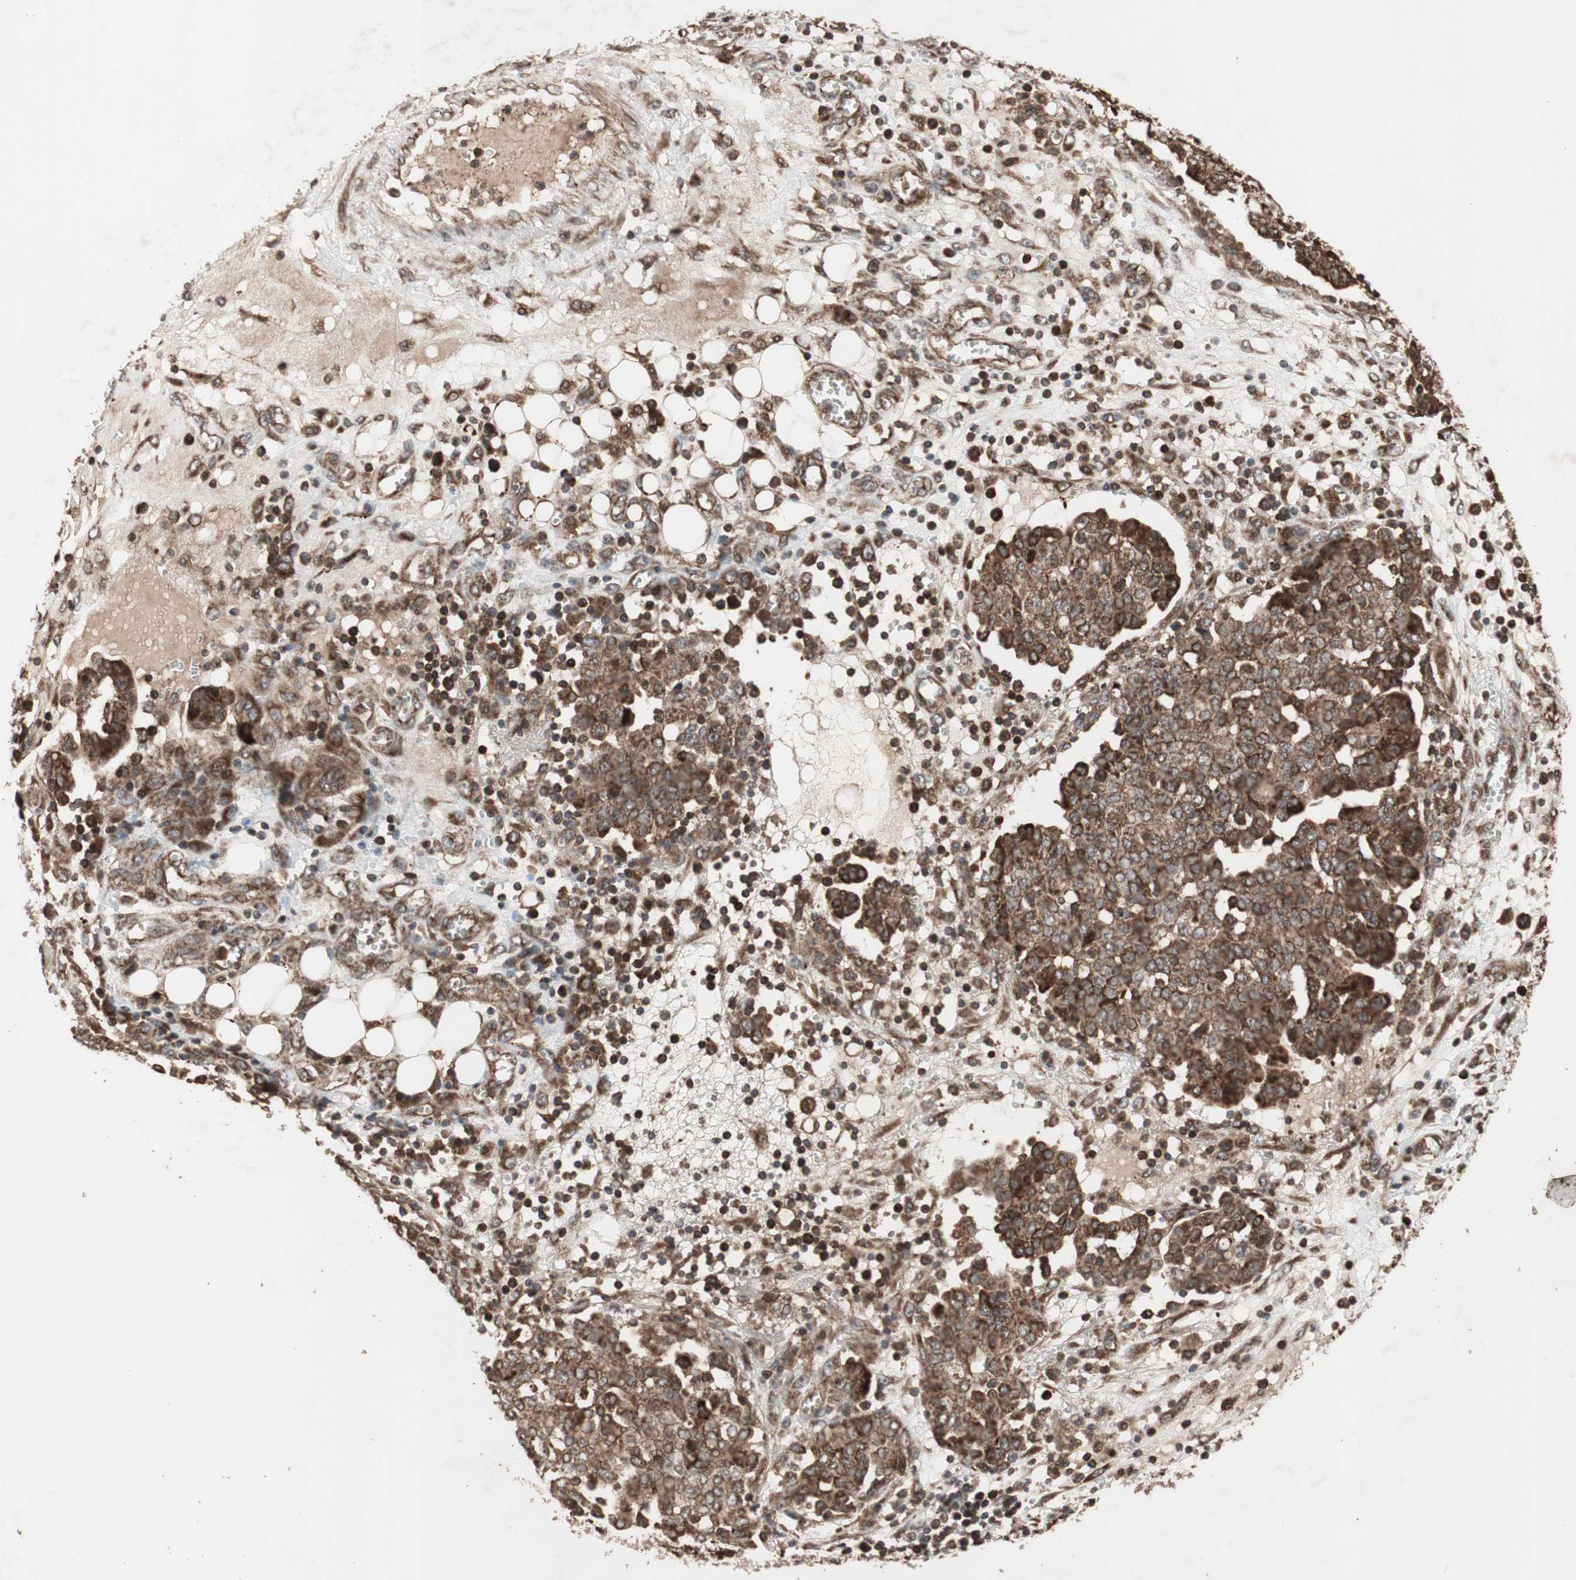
{"staining": {"intensity": "strong", "quantity": ">75%", "location": "cytoplasmic/membranous"}, "tissue": "ovarian cancer", "cell_type": "Tumor cells", "image_type": "cancer", "snomed": [{"axis": "morphology", "description": "Cystadenocarcinoma, serous, NOS"}, {"axis": "topography", "description": "Soft tissue"}, {"axis": "topography", "description": "Ovary"}], "caption": "A brown stain labels strong cytoplasmic/membranous expression of a protein in ovarian cancer tumor cells. Nuclei are stained in blue.", "gene": "RAB1A", "patient": {"sex": "female", "age": 57}}